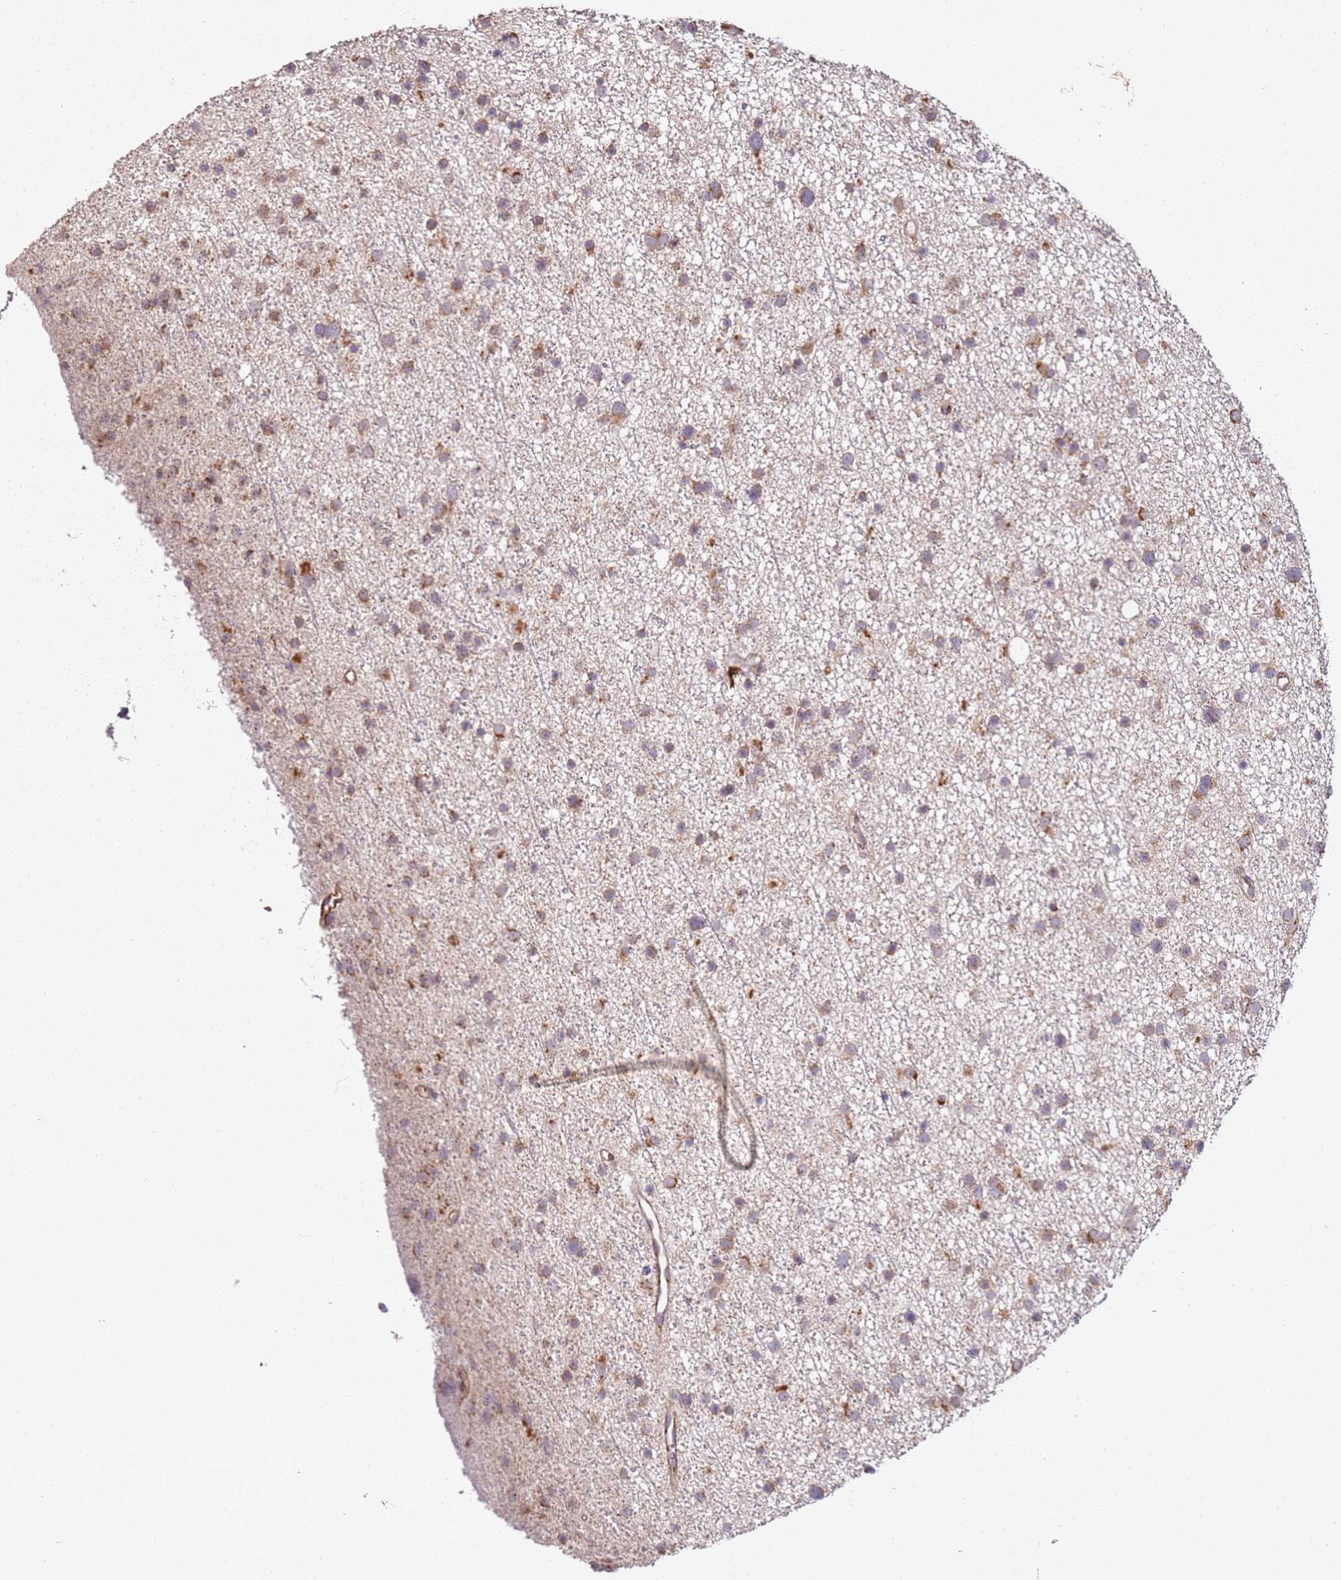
{"staining": {"intensity": "moderate", "quantity": ">75%", "location": "cytoplasmic/membranous"}, "tissue": "glioma", "cell_type": "Tumor cells", "image_type": "cancer", "snomed": [{"axis": "morphology", "description": "Glioma, malignant, Low grade"}, {"axis": "topography", "description": "Cerebral cortex"}], "caption": "Immunohistochemical staining of low-grade glioma (malignant) exhibits medium levels of moderate cytoplasmic/membranous expression in approximately >75% of tumor cells.", "gene": "ARFRP1", "patient": {"sex": "female", "age": 39}}